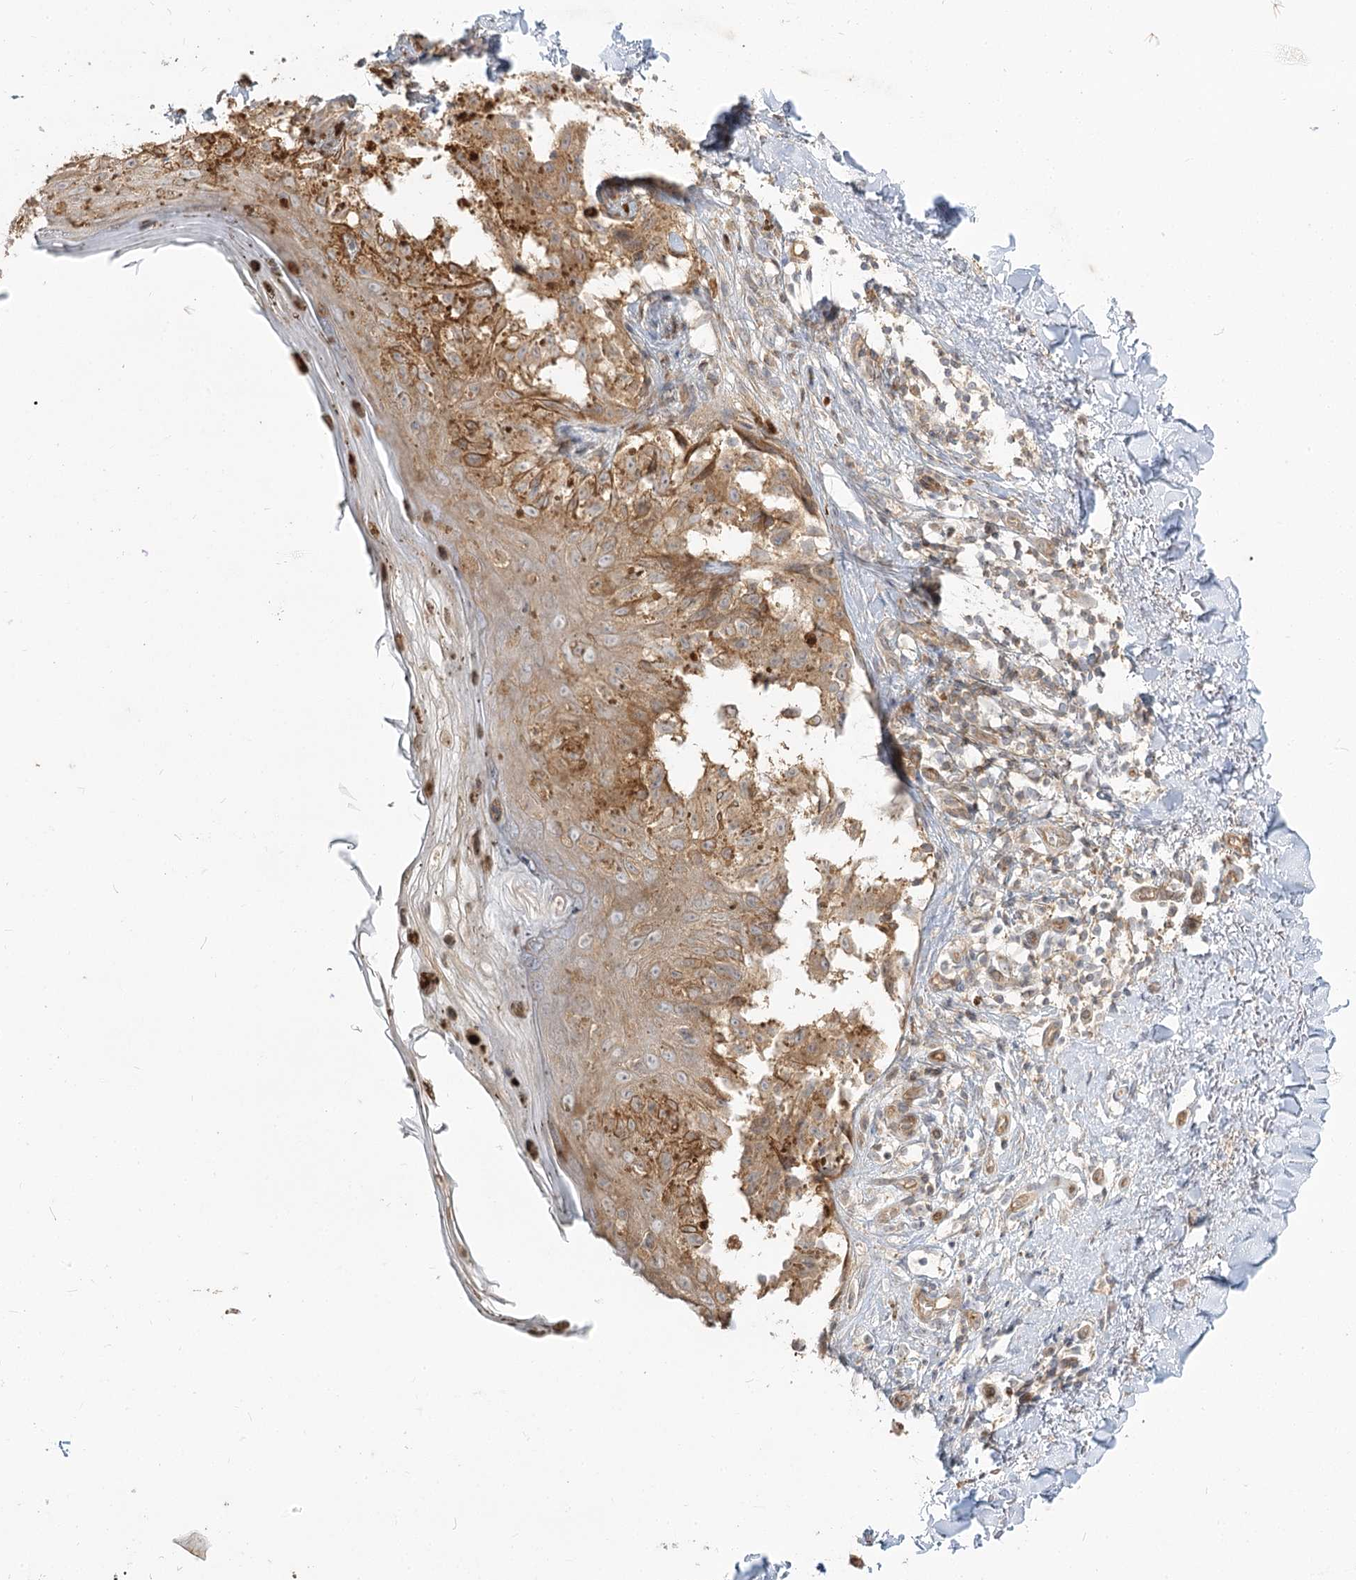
{"staining": {"intensity": "moderate", "quantity": ">75%", "location": "cytoplasmic/membranous"}, "tissue": "melanoma", "cell_type": "Tumor cells", "image_type": "cancer", "snomed": [{"axis": "morphology", "description": "Malignant melanoma, NOS"}, {"axis": "topography", "description": "Skin"}], "caption": "Human malignant melanoma stained for a protein (brown) reveals moderate cytoplasmic/membranous positive staining in about >75% of tumor cells.", "gene": "GUCY2C", "patient": {"sex": "female", "age": 50}}